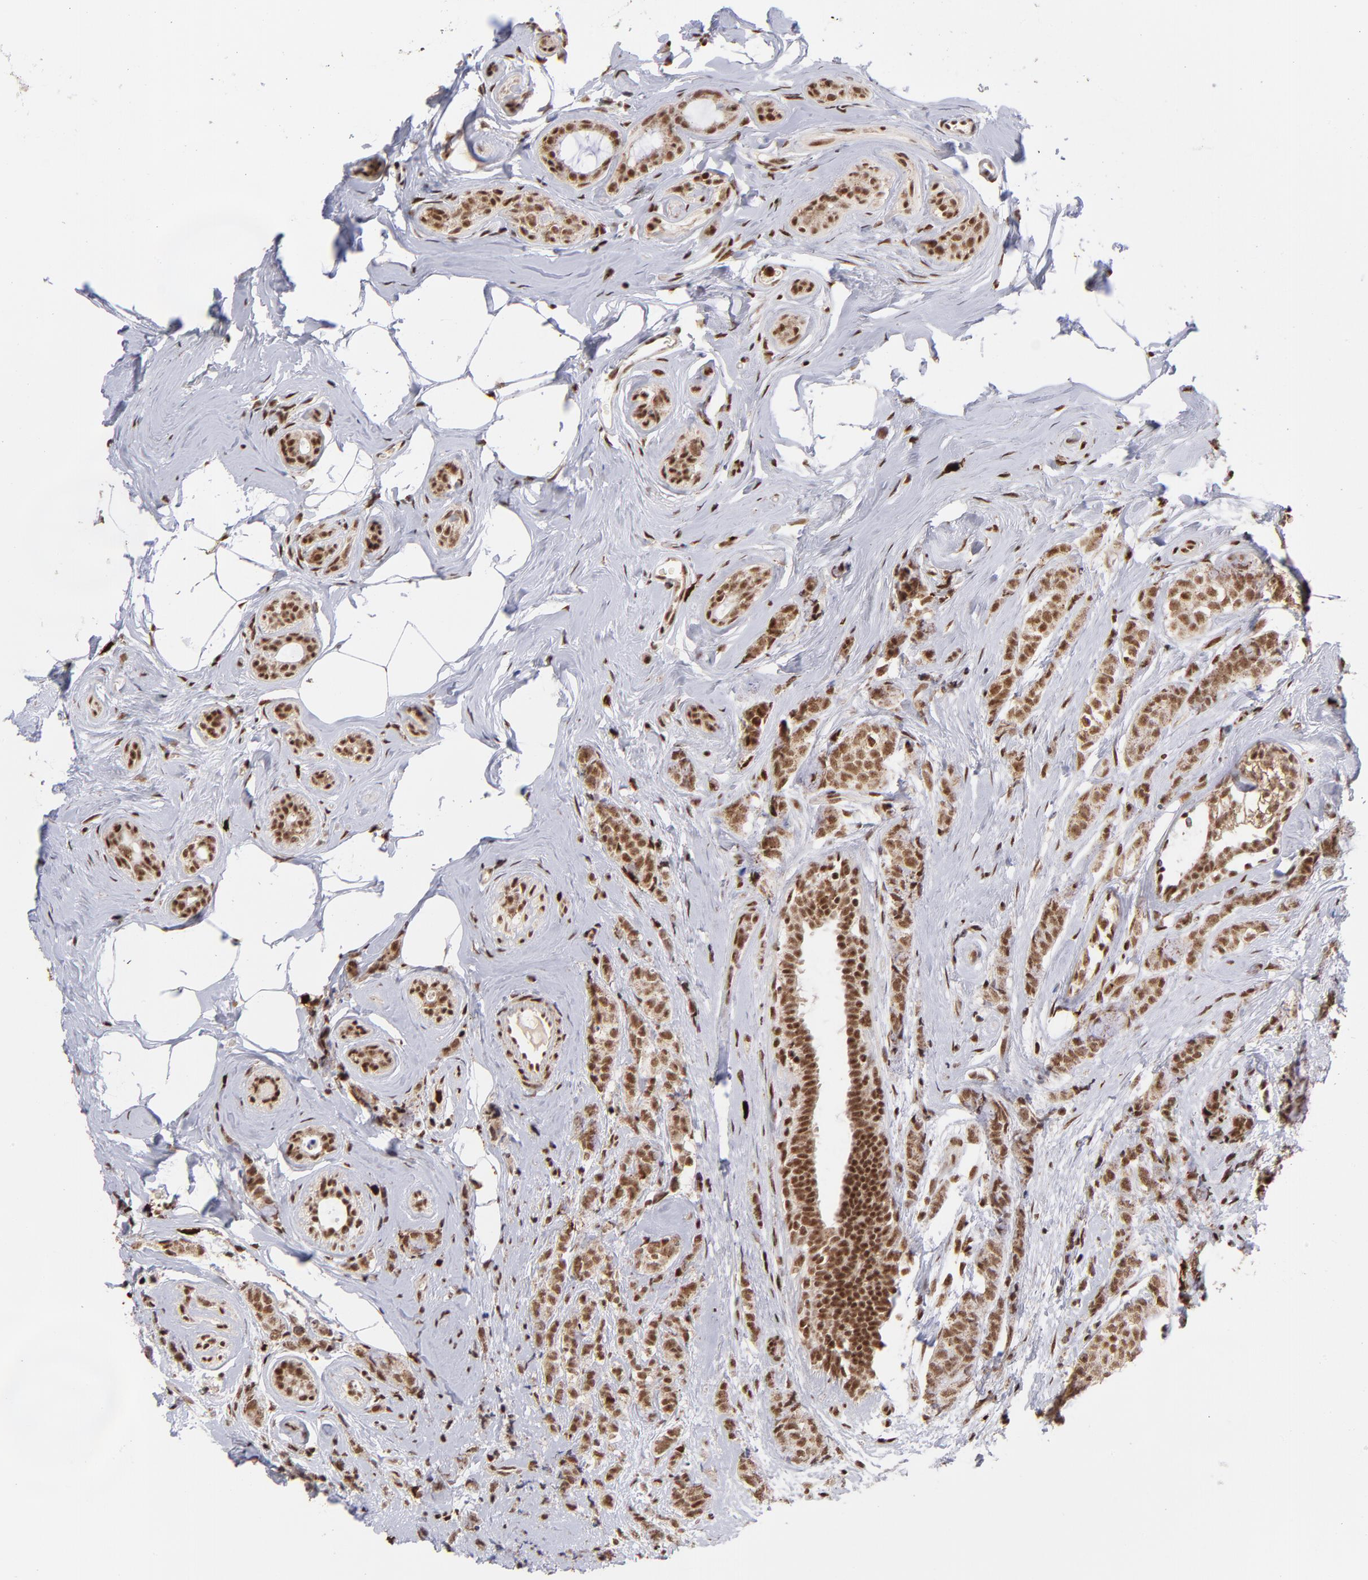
{"staining": {"intensity": "moderate", "quantity": ">75%", "location": "cytoplasmic/membranous,nuclear"}, "tissue": "breast cancer", "cell_type": "Tumor cells", "image_type": "cancer", "snomed": [{"axis": "morphology", "description": "Lobular carcinoma"}, {"axis": "topography", "description": "Breast"}], "caption": "Immunohistochemical staining of breast lobular carcinoma exhibits medium levels of moderate cytoplasmic/membranous and nuclear staining in approximately >75% of tumor cells. Using DAB (3,3'-diaminobenzidine) (brown) and hematoxylin (blue) stains, captured at high magnification using brightfield microscopy.", "gene": "ZFX", "patient": {"sex": "female", "age": 60}}